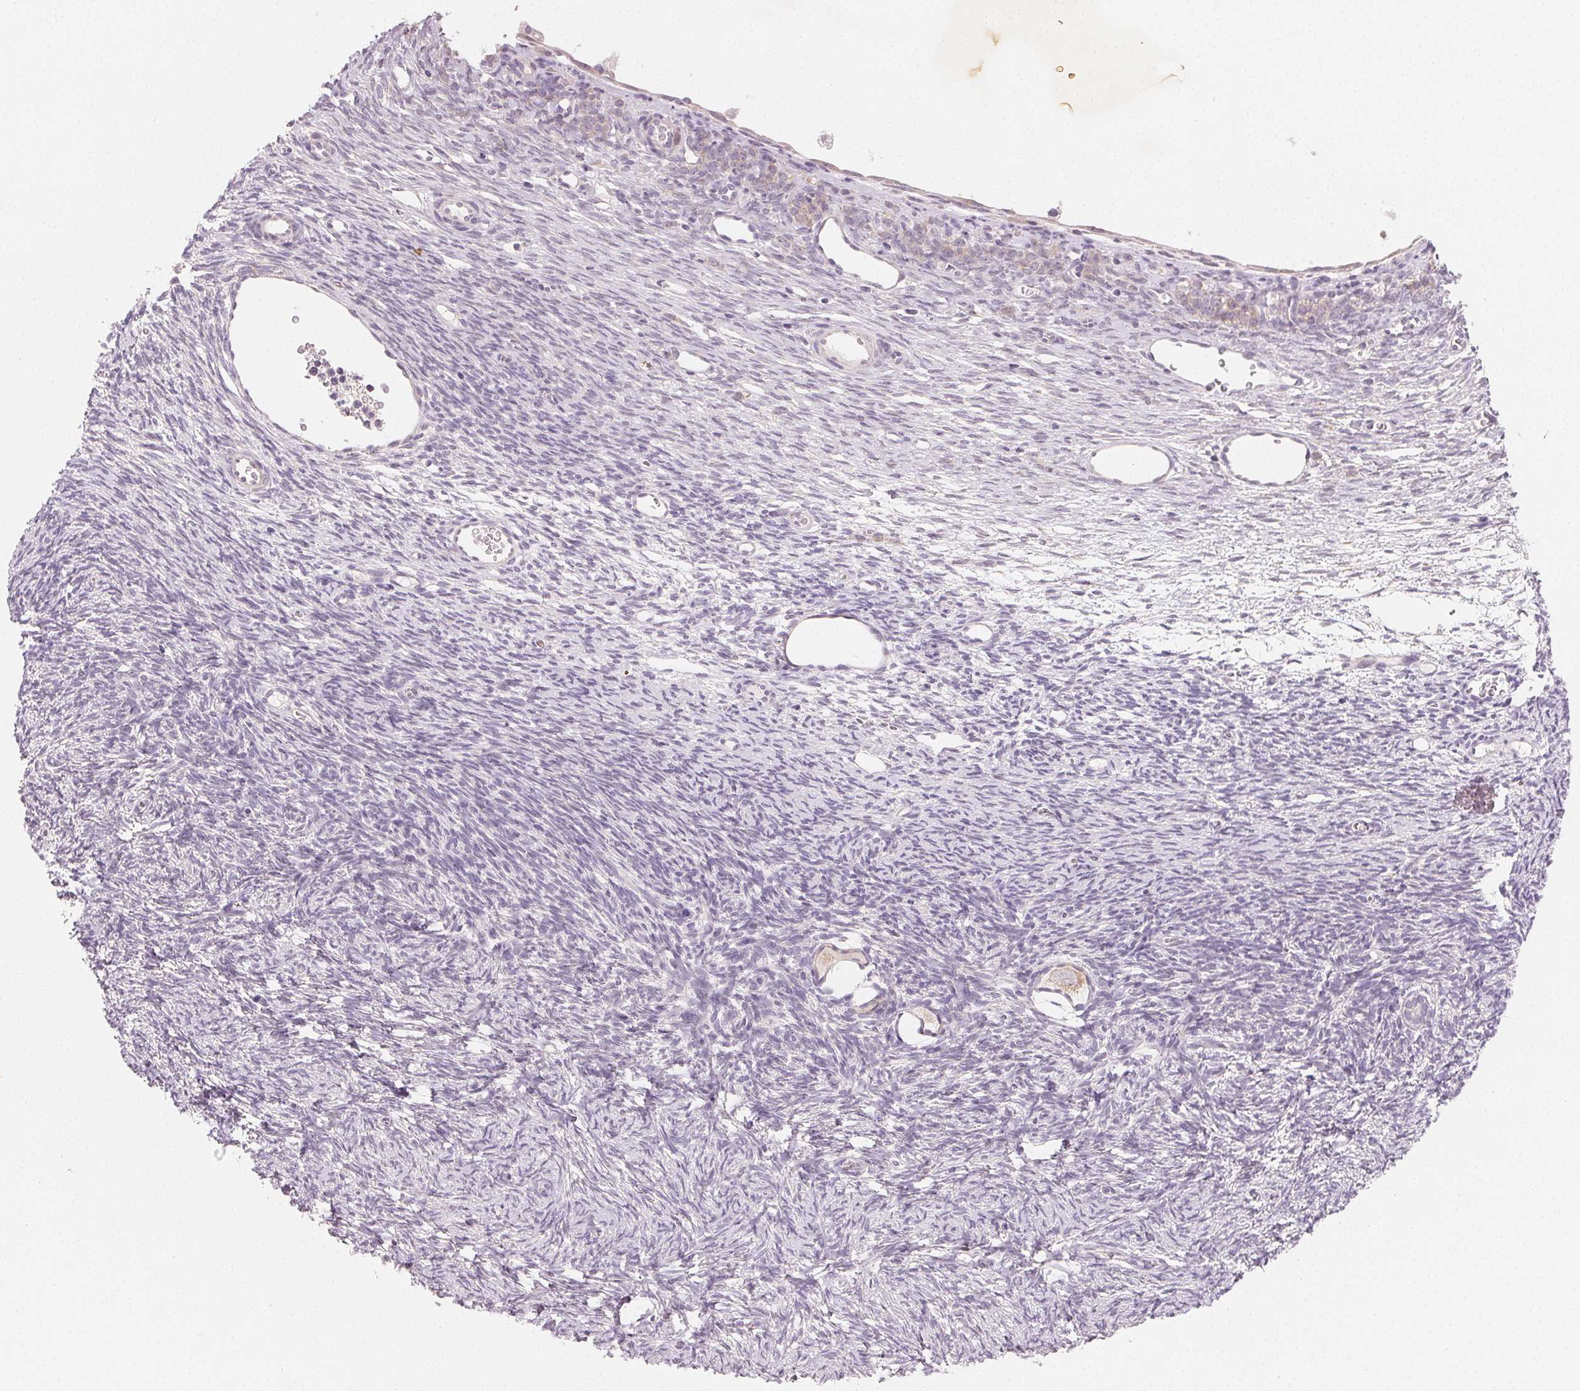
{"staining": {"intensity": "weak", "quantity": "25%-75%", "location": "cytoplasmic/membranous"}, "tissue": "ovary", "cell_type": "Follicle cells", "image_type": "normal", "snomed": [{"axis": "morphology", "description": "Normal tissue, NOS"}, {"axis": "topography", "description": "Ovary"}], "caption": "This is an image of IHC staining of normal ovary, which shows weak expression in the cytoplasmic/membranous of follicle cells.", "gene": "MYBL1", "patient": {"sex": "female", "age": 34}}